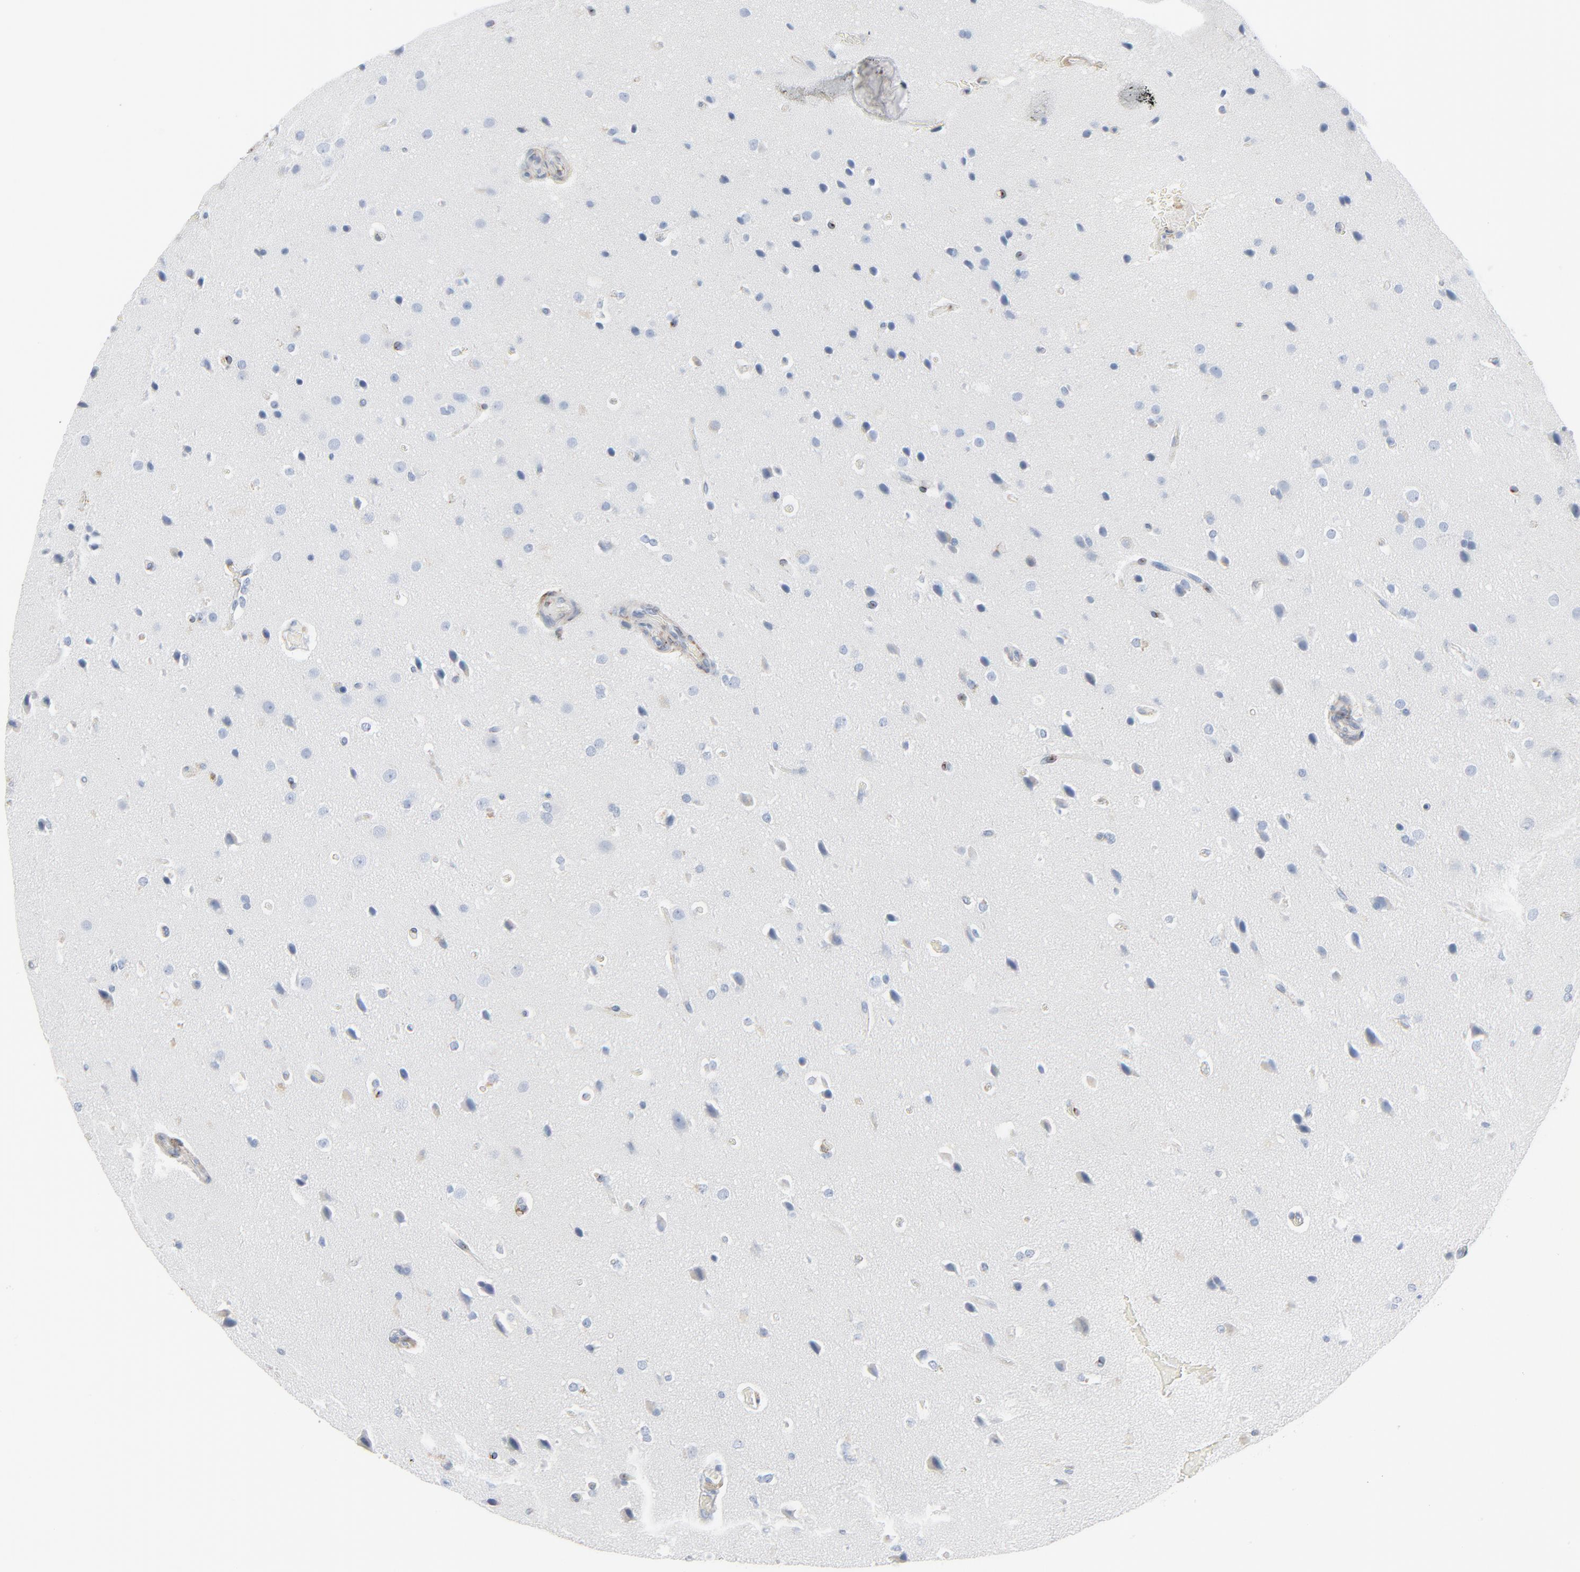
{"staining": {"intensity": "negative", "quantity": "none", "location": "none"}, "tissue": "glioma", "cell_type": "Tumor cells", "image_type": "cancer", "snomed": [{"axis": "morphology", "description": "Glioma, malignant, Low grade"}, {"axis": "topography", "description": "Cerebral cortex"}], "caption": "Protein analysis of glioma displays no significant expression in tumor cells.", "gene": "BGN", "patient": {"sex": "female", "age": 47}}